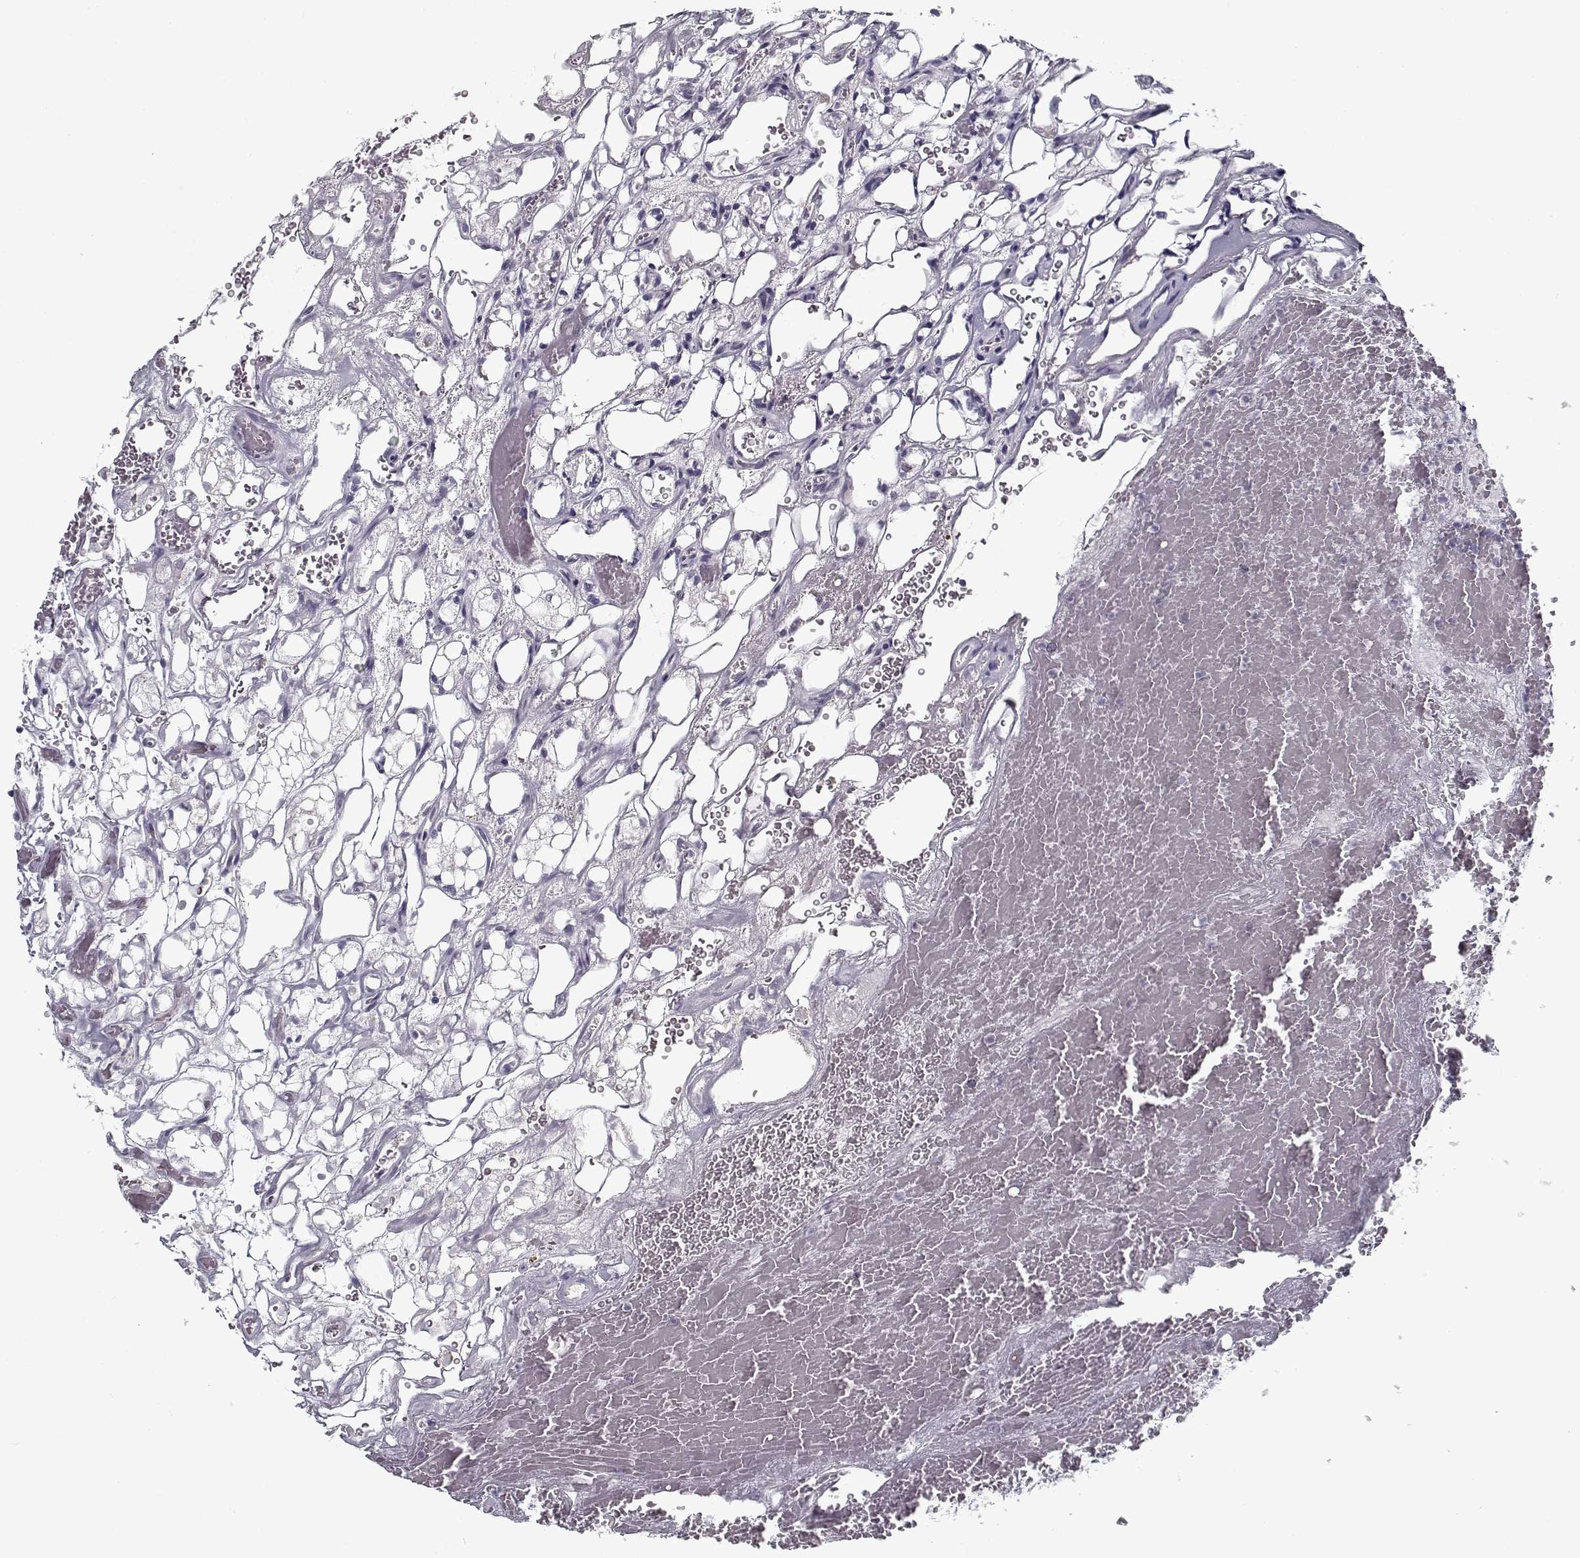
{"staining": {"intensity": "negative", "quantity": "none", "location": "none"}, "tissue": "renal cancer", "cell_type": "Tumor cells", "image_type": "cancer", "snomed": [{"axis": "morphology", "description": "Adenocarcinoma, NOS"}, {"axis": "topography", "description": "Kidney"}], "caption": "This is a image of IHC staining of renal cancer, which shows no positivity in tumor cells. (DAB immunohistochemistry (IHC) with hematoxylin counter stain).", "gene": "SPACA9", "patient": {"sex": "female", "age": 69}}